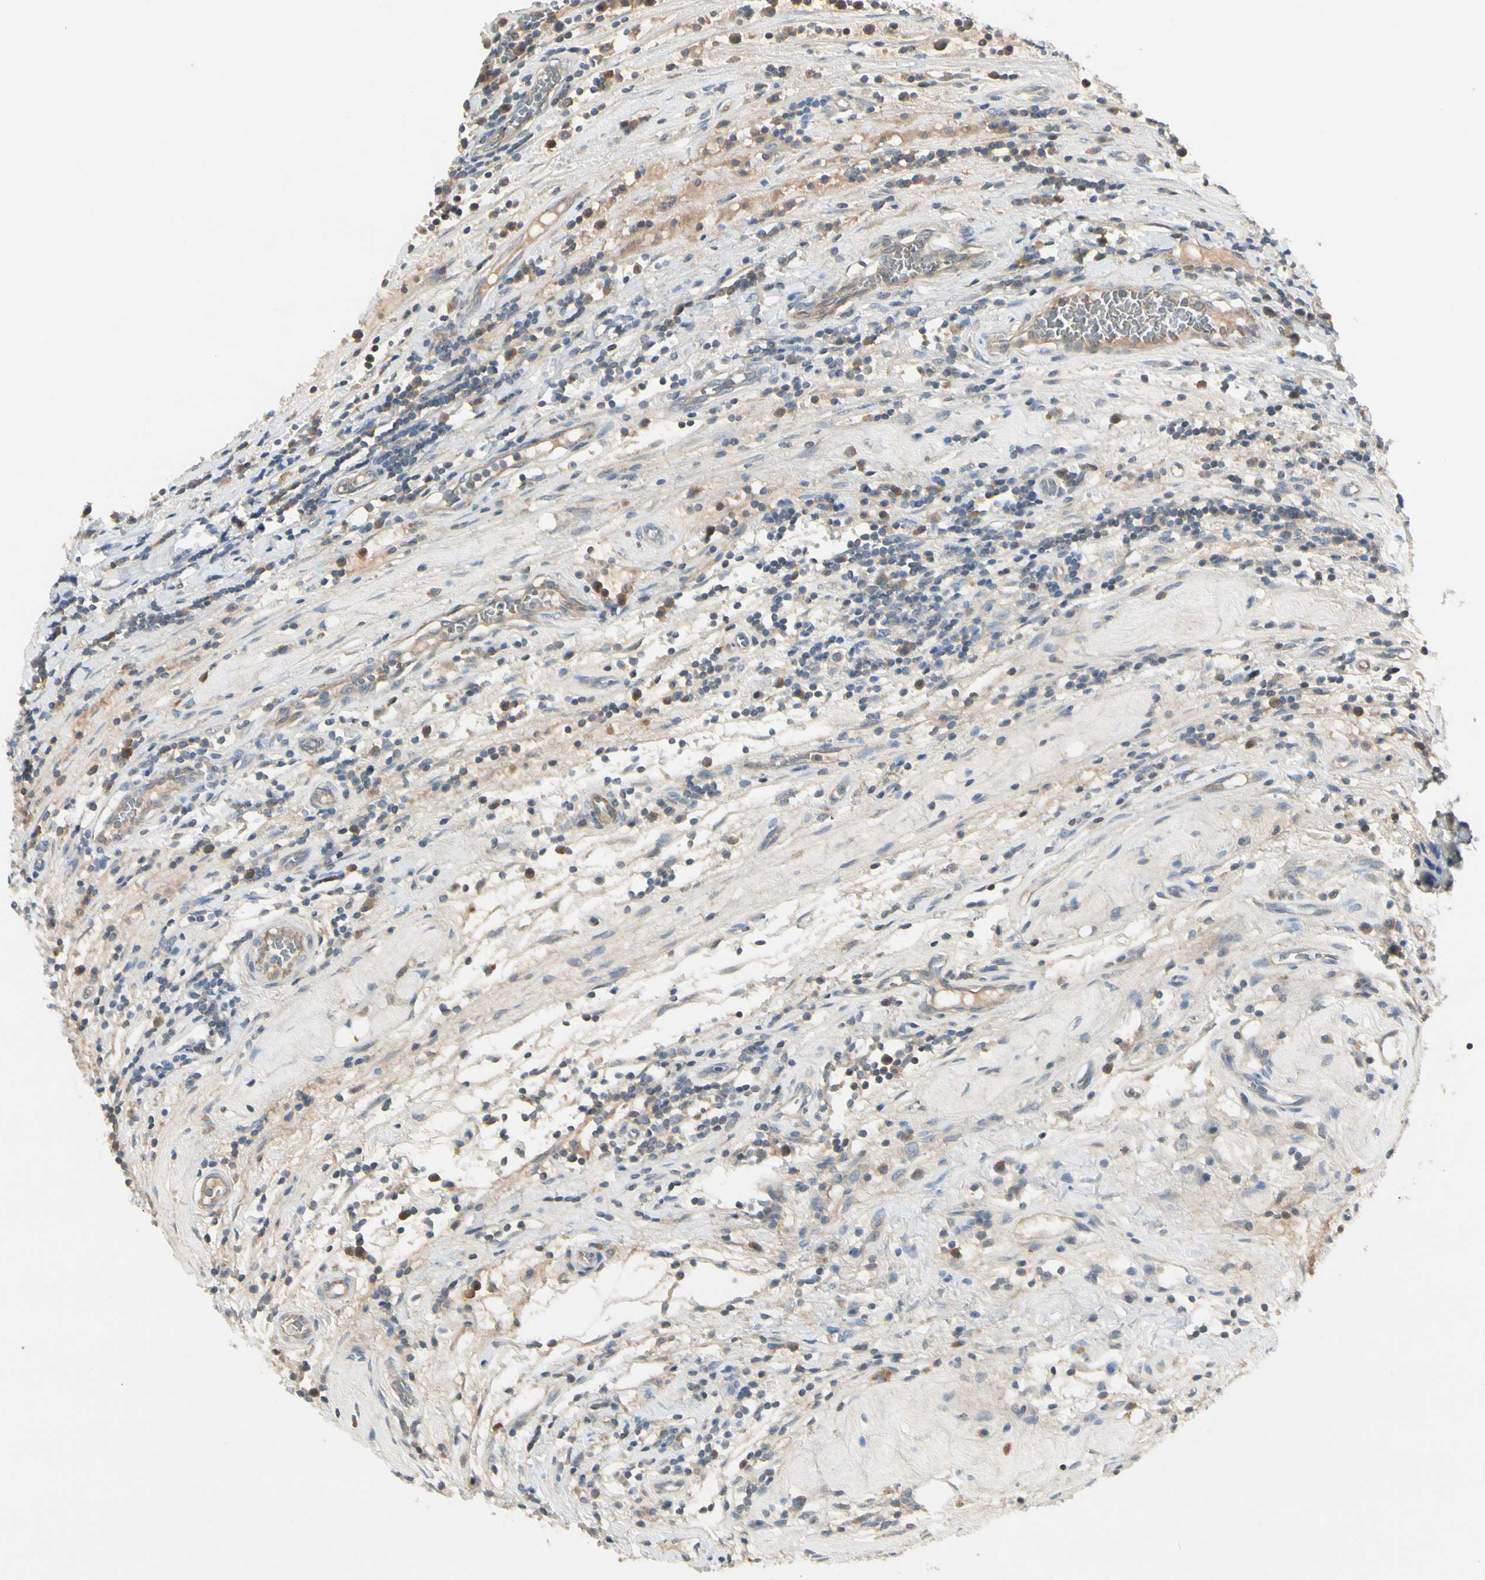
{"staining": {"intensity": "negative", "quantity": "none", "location": "none"}, "tissue": "testis cancer", "cell_type": "Tumor cells", "image_type": "cancer", "snomed": [{"axis": "morphology", "description": "Seminoma, NOS"}, {"axis": "topography", "description": "Testis"}], "caption": "Tumor cells show no significant positivity in testis seminoma.", "gene": "PPP3CB", "patient": {"sex": "male", "age": 43}}